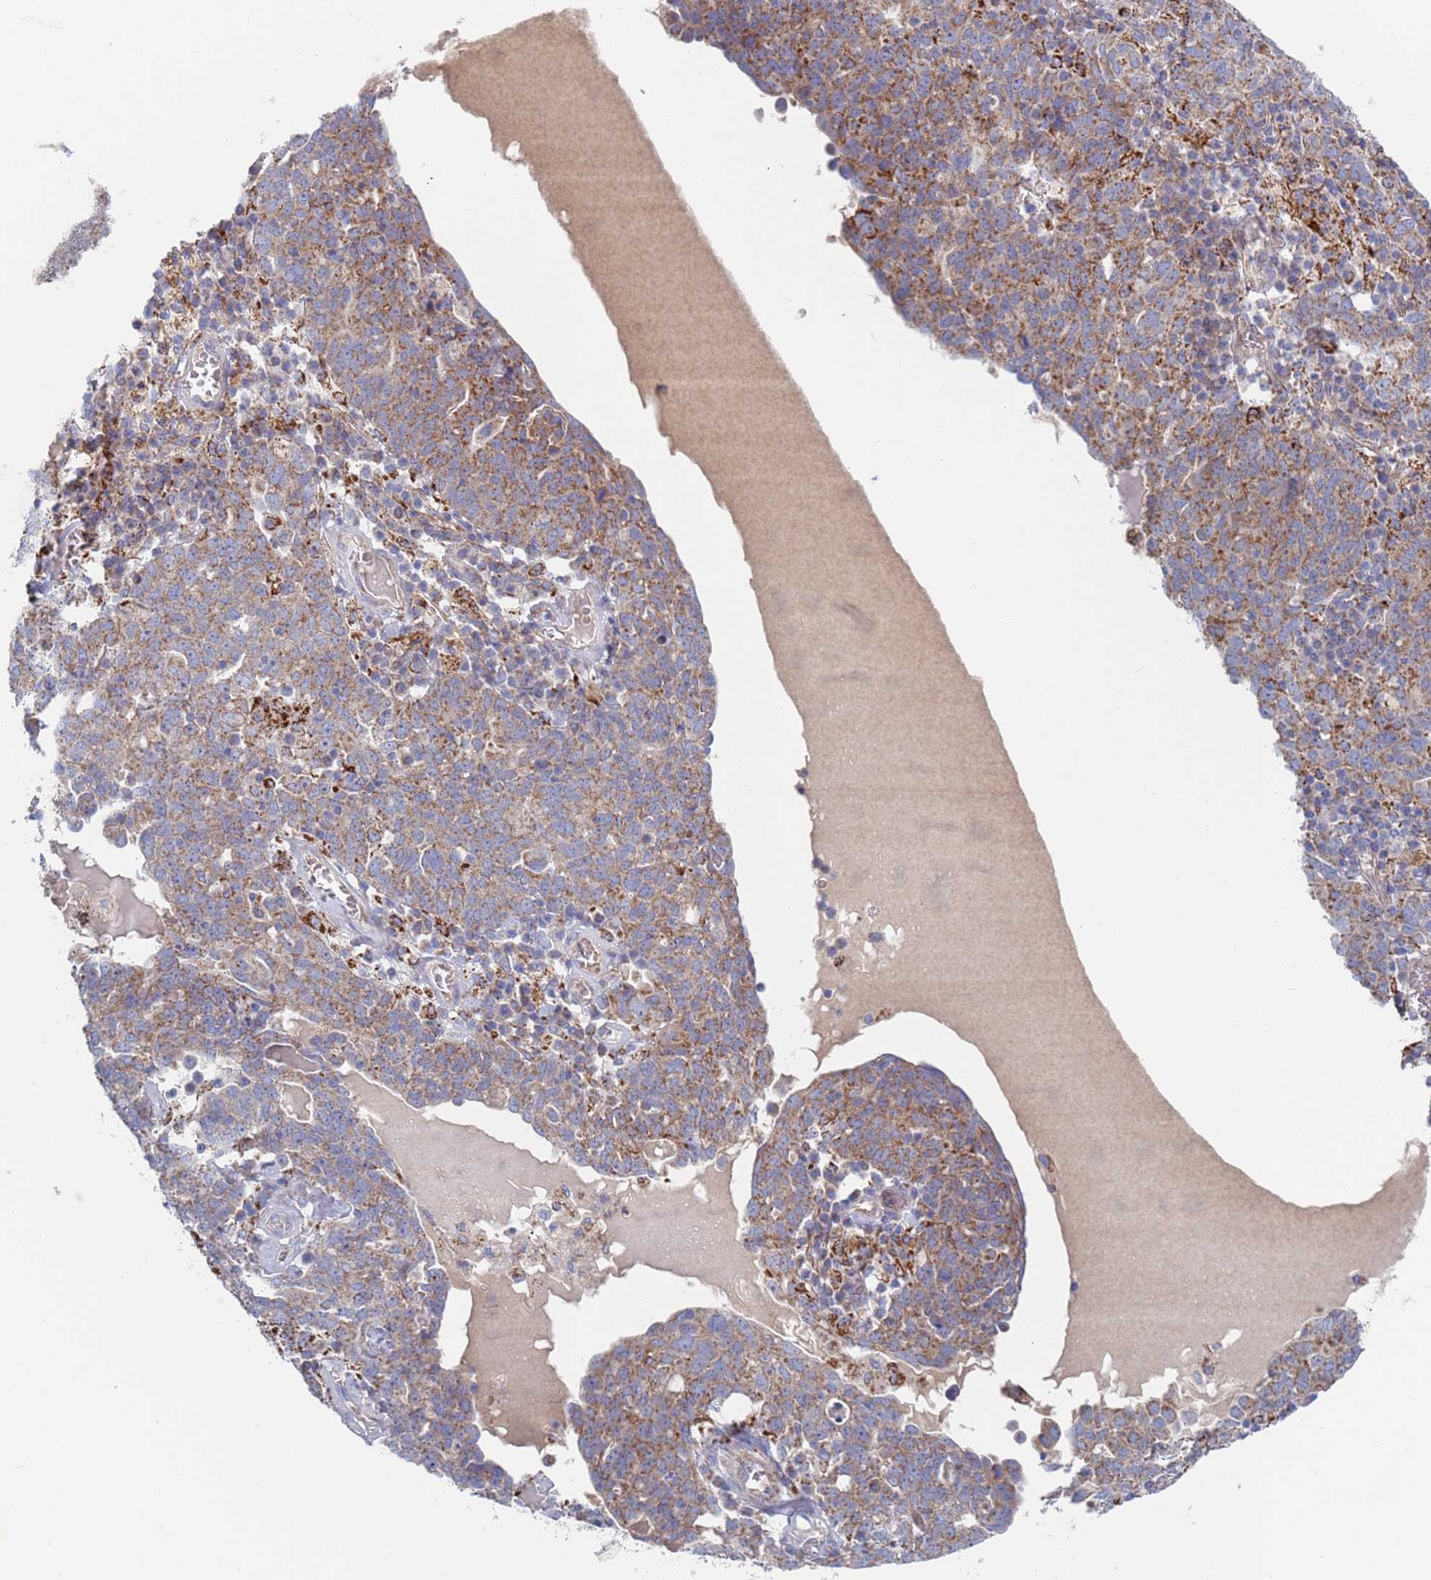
{"staining": {"intensity": "moderate", "quantity": ">75%", "location": "cytoplasmic/membranous"}, "tissue": "ovarian cancer", "cell_type": "Tumor cells", "image_type": "cancer", "snomed": [{"axis": "morphology", "description": "Carcinoma, endometroid"}, {"axis": "topography", "description": "Ovary"}], "caption": "Human ovarian cancer stained with a brown dye reveals moderate cytoplasmic/membranous positive expression in about >75% of tumor cells.", "gene": "CHCHD6", "patient": {"sex": "female", "age": 62}}